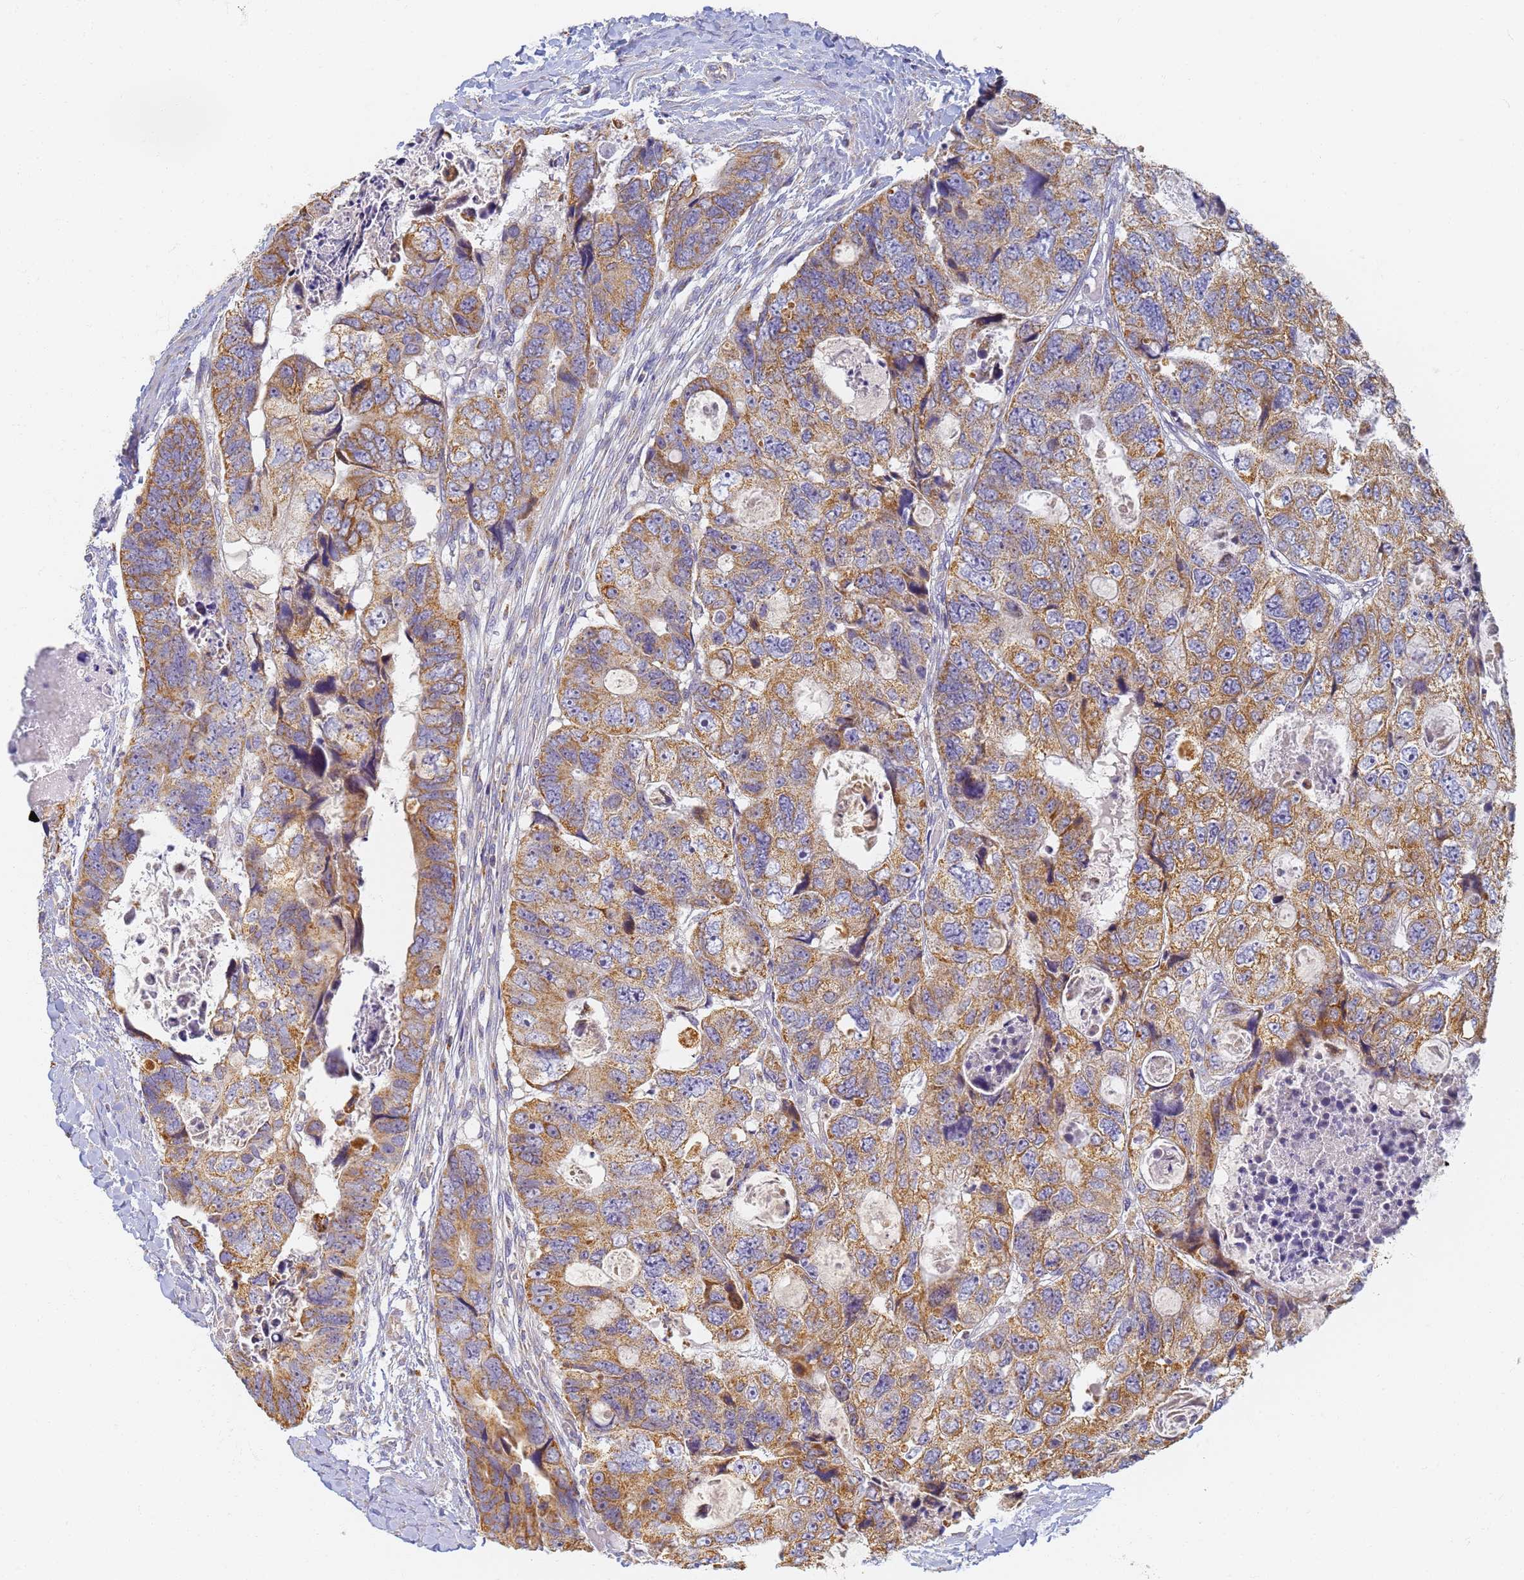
{"staining": {"intensity": "moderate", "quantity": ">75%", "location": "cytoplasmic/membranous"}, "tissue": "colorectal cancer", "cell_type": "Tumor cells", "image_type": "cancer", "snomed": [{"axis": "morphology", "description": "Adenocarcinoma, NOS"}, {"axis": "topography", "description": "Rectum"}], "caption": "A histopathology image of human colorectal cancer stained for a protein shows moderate cytoplasmic/membranous brown staining in tumor cells.", "gene": "UTP23", "patient": {"sex": "male", "age": 59}}